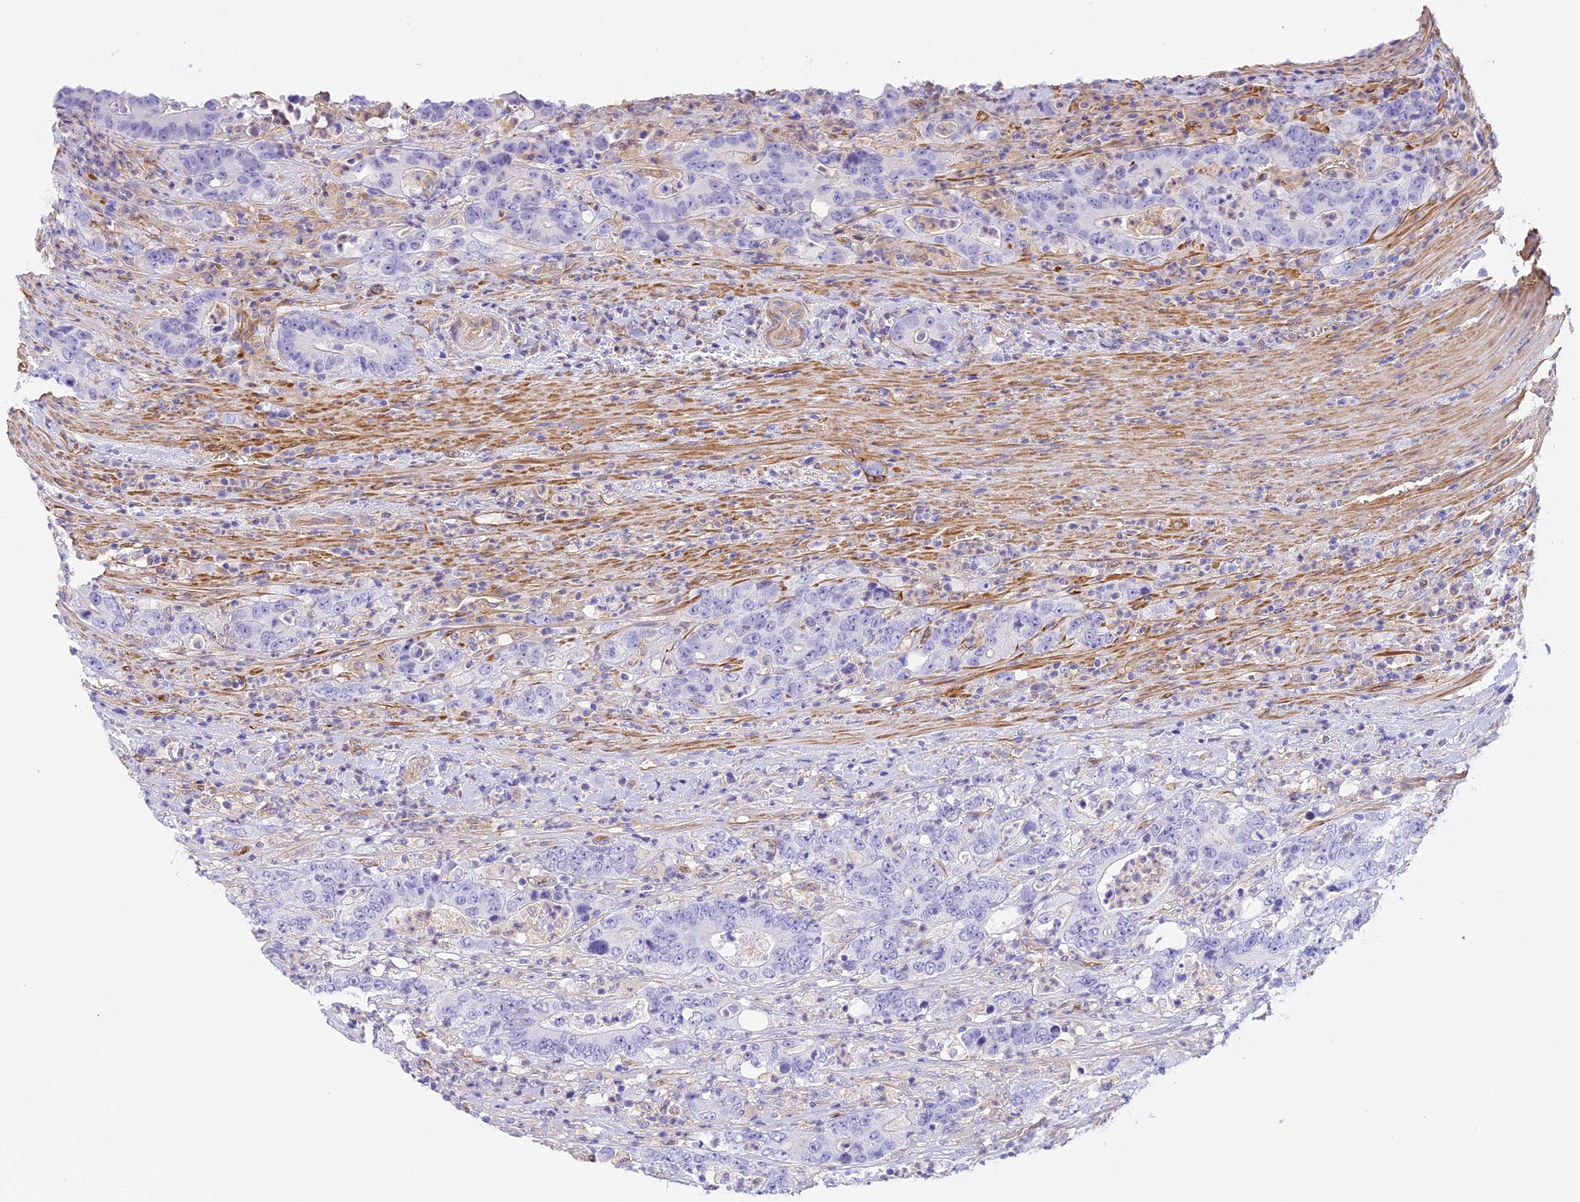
{"staining": {"intensity": "negative", "quantity": "none", "location": "none"}, "tissue": "colorectal cancer", "cell_type": "Tumor cells", "image_type": "cancer", "snomed": [{"axis": "morphology", "description": "Adenocarcinoma, NOS"}, {"axis": "topography", "description": "Colon"}], "caption": "This is a image of immunohistochemistry (IHC) staining of colorectal adenocarcinoma, which shows no expression in tumor cells.", "gene": "HOMER3", "patient": {"sex": "female", "age": 75}}